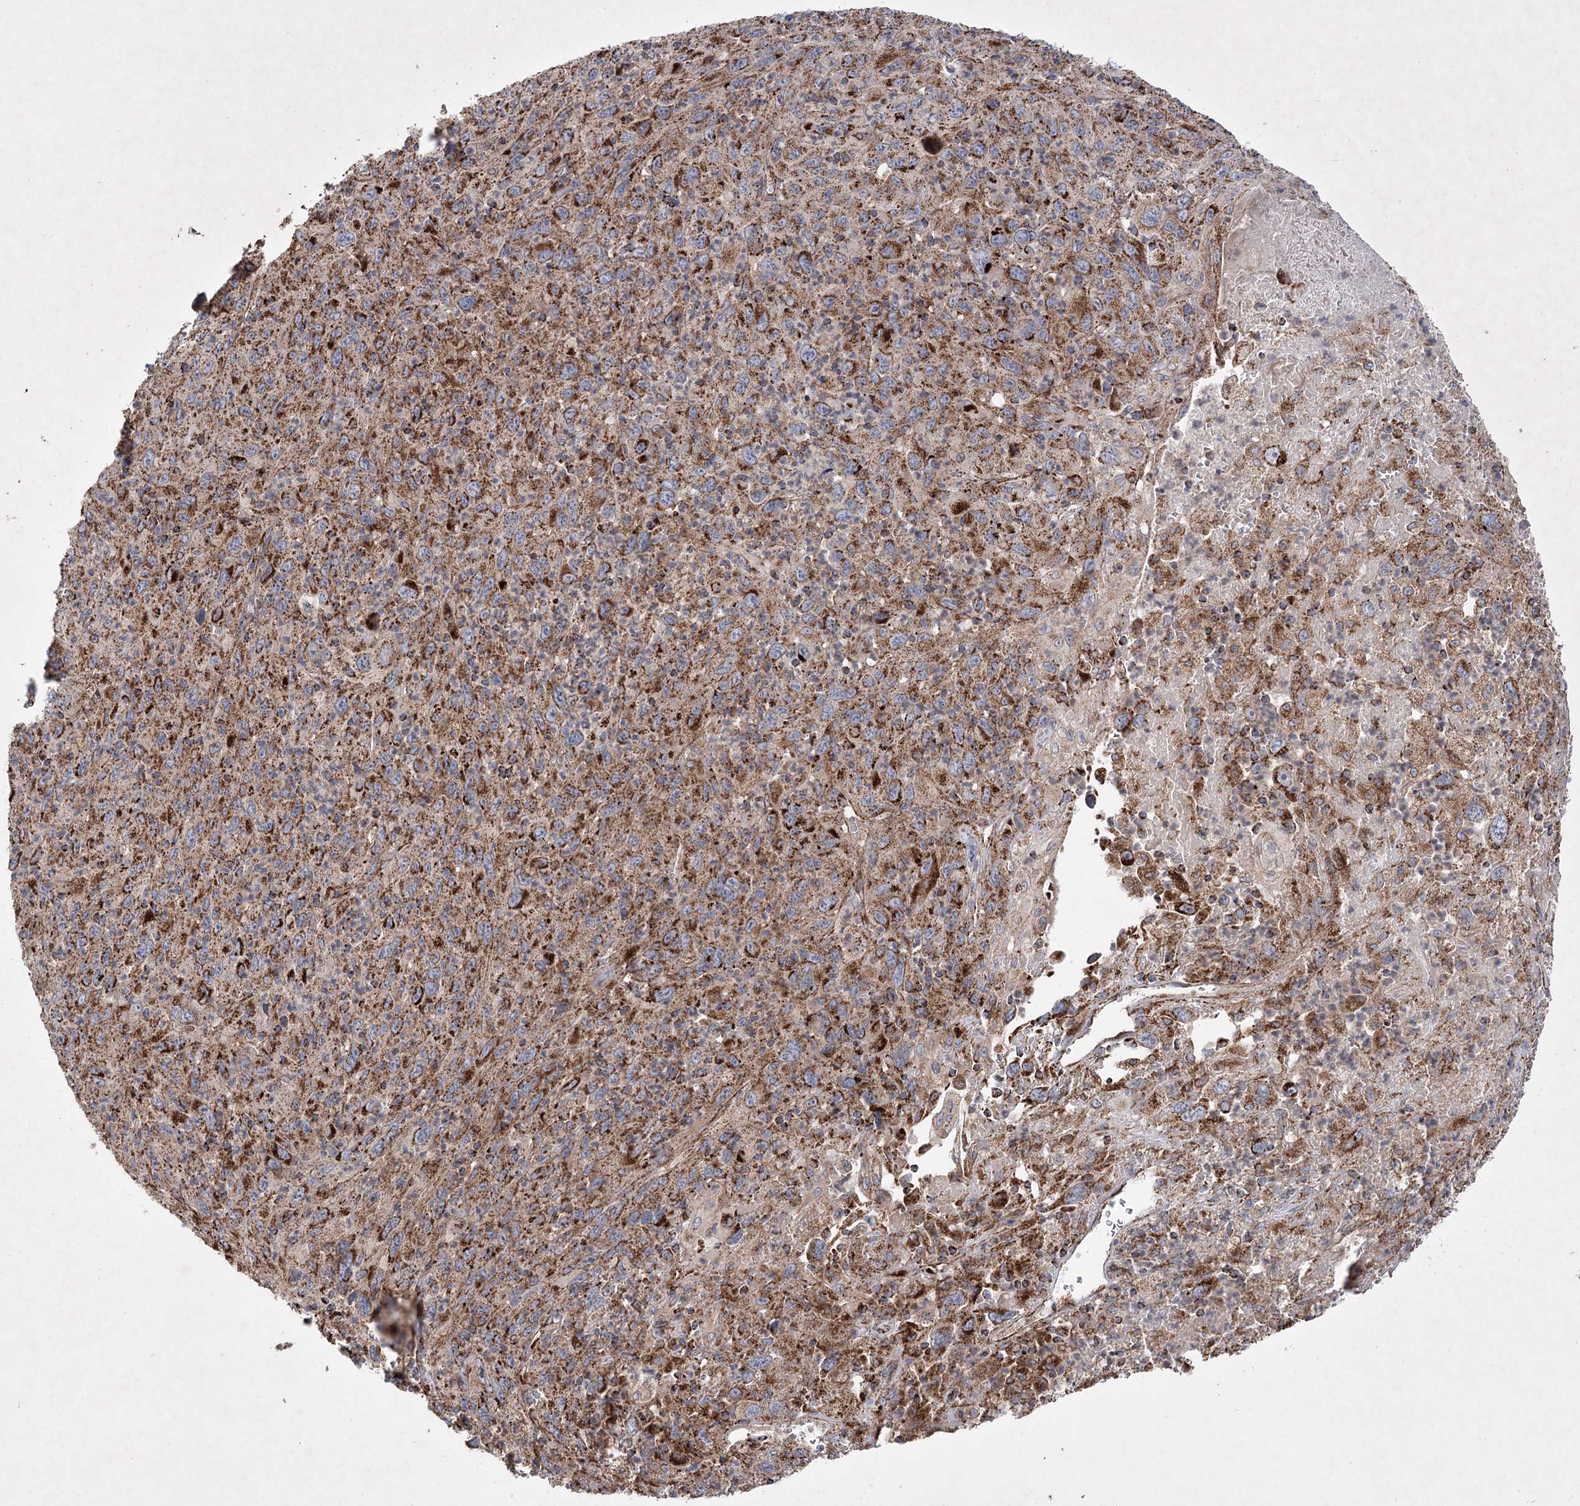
{"staining": {"intensity": "strong", "quantity": "25%-75%", "location": "cytoplasmic/membranous"}, "tissue": "melanoma", "cell_type": "Tumor cells", "image_type": "cancer", "snomed": [{"axis": "morphology", "description": "Malignant melanoma, Metastatic site"}, {"axis": "topography", "description": "Skin"}], "caption": "IHC image of melanoma stained for a protein (brown), which exhibits high levels of strong cytoplasmic/membranous positivity in approximately 25%-75% of tumor cells.", "gene": "ASNSD1", "patient": {"sex": "female", "age": 56}}